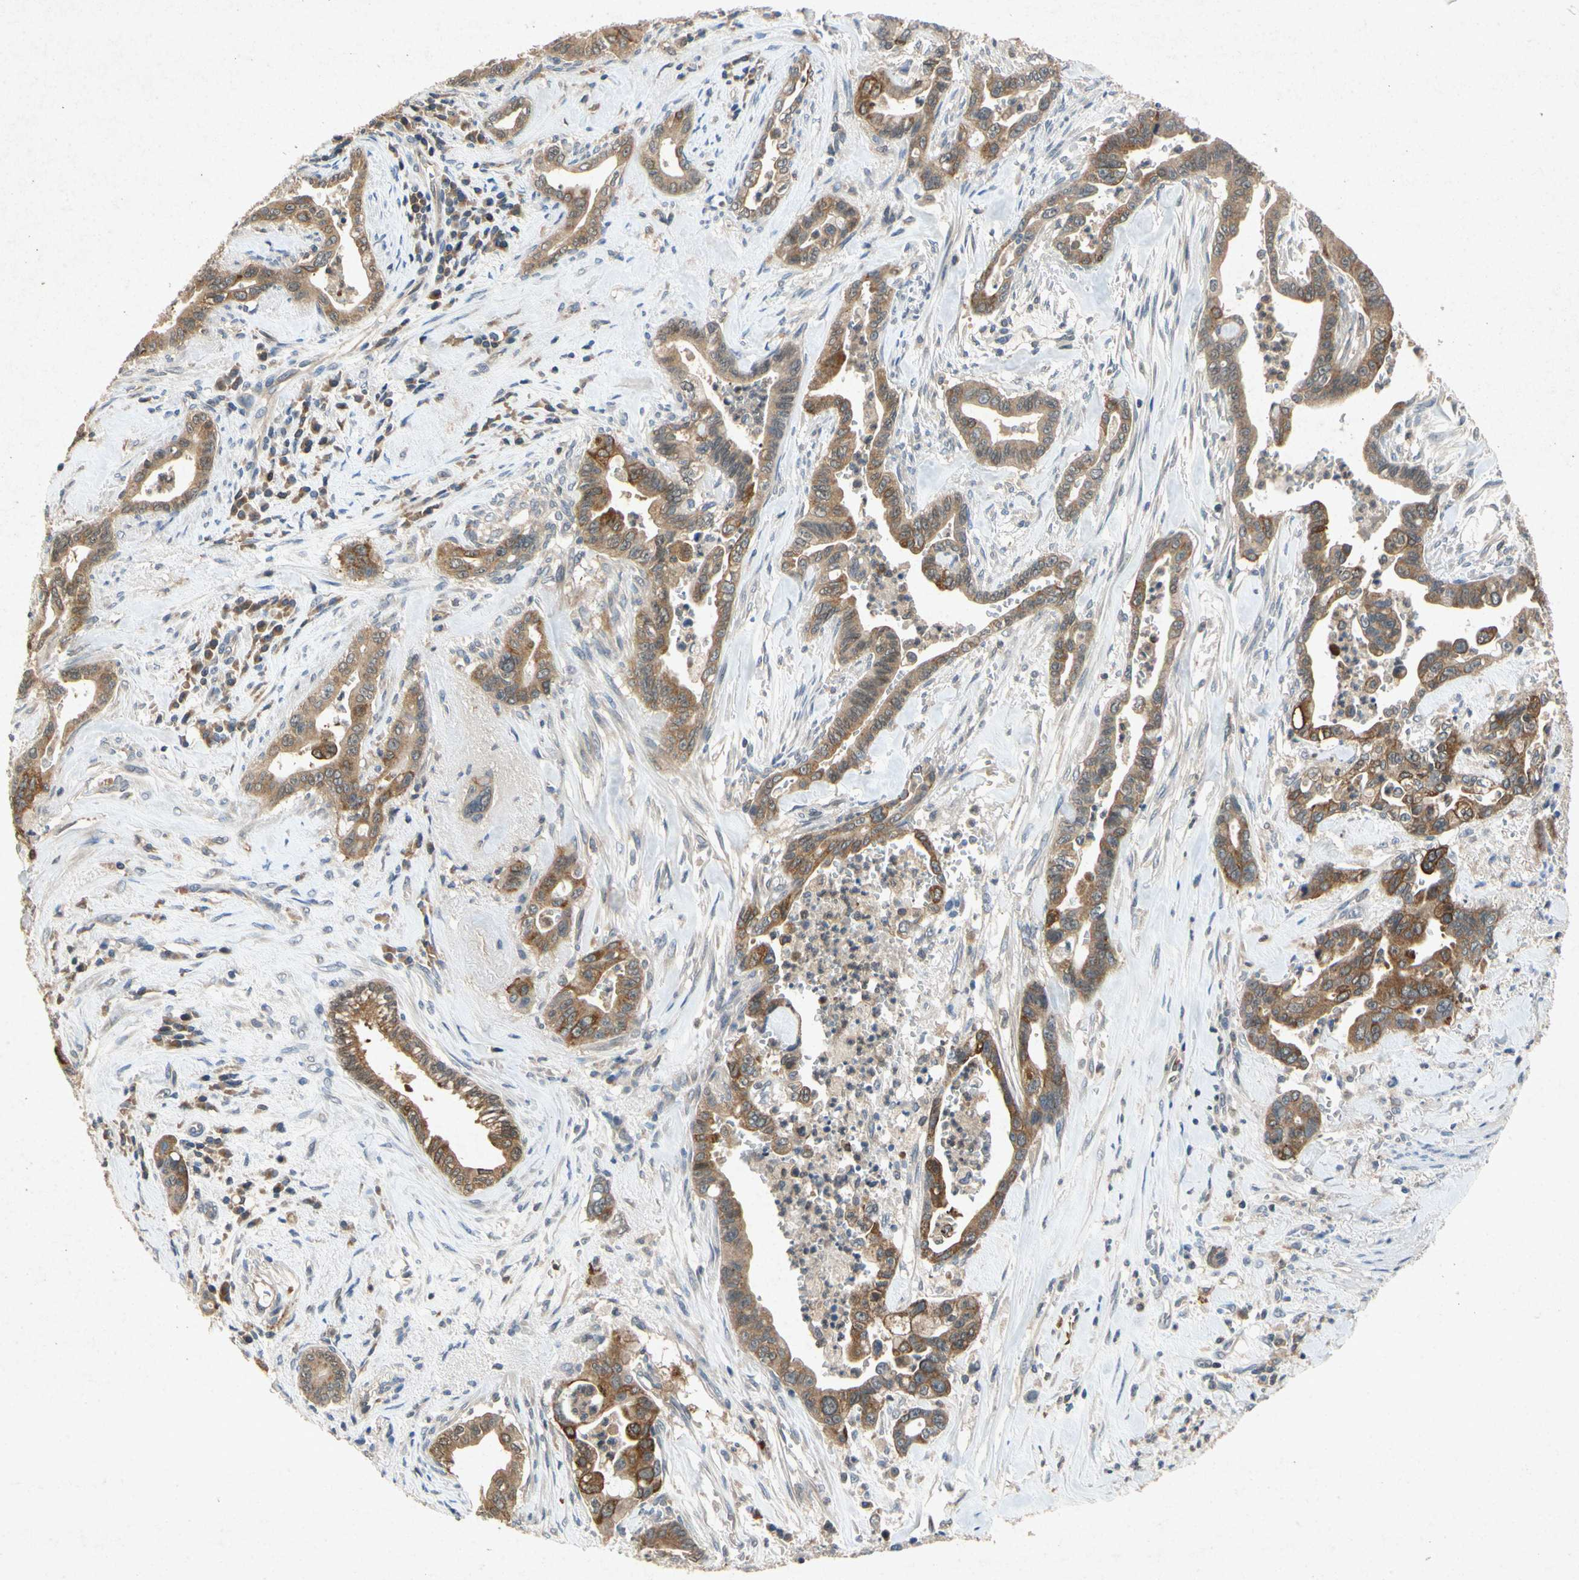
{"staining": {"intensity": "moderate", "quantity": ">75%", "location": "cytoplasmic/membranous"}, "tissue": "pancreatic cancer", "cell_type": "Tumor cells", "image_type": "cancer", "snomed": [{"axis": "morphology", "description": "Adenocarcinoma, NOS"}, {"axis": "topography", "description": "Pancreas"}], "caption": "About >75% of tumor cells in human pancreatic cancer reveal moderate cytoplasmic/membranous protein positivity as visualized by brown immunohistochemical staining.", "gene": "RPS6KA1", "patient": {"sex": "male", "age": 70}}